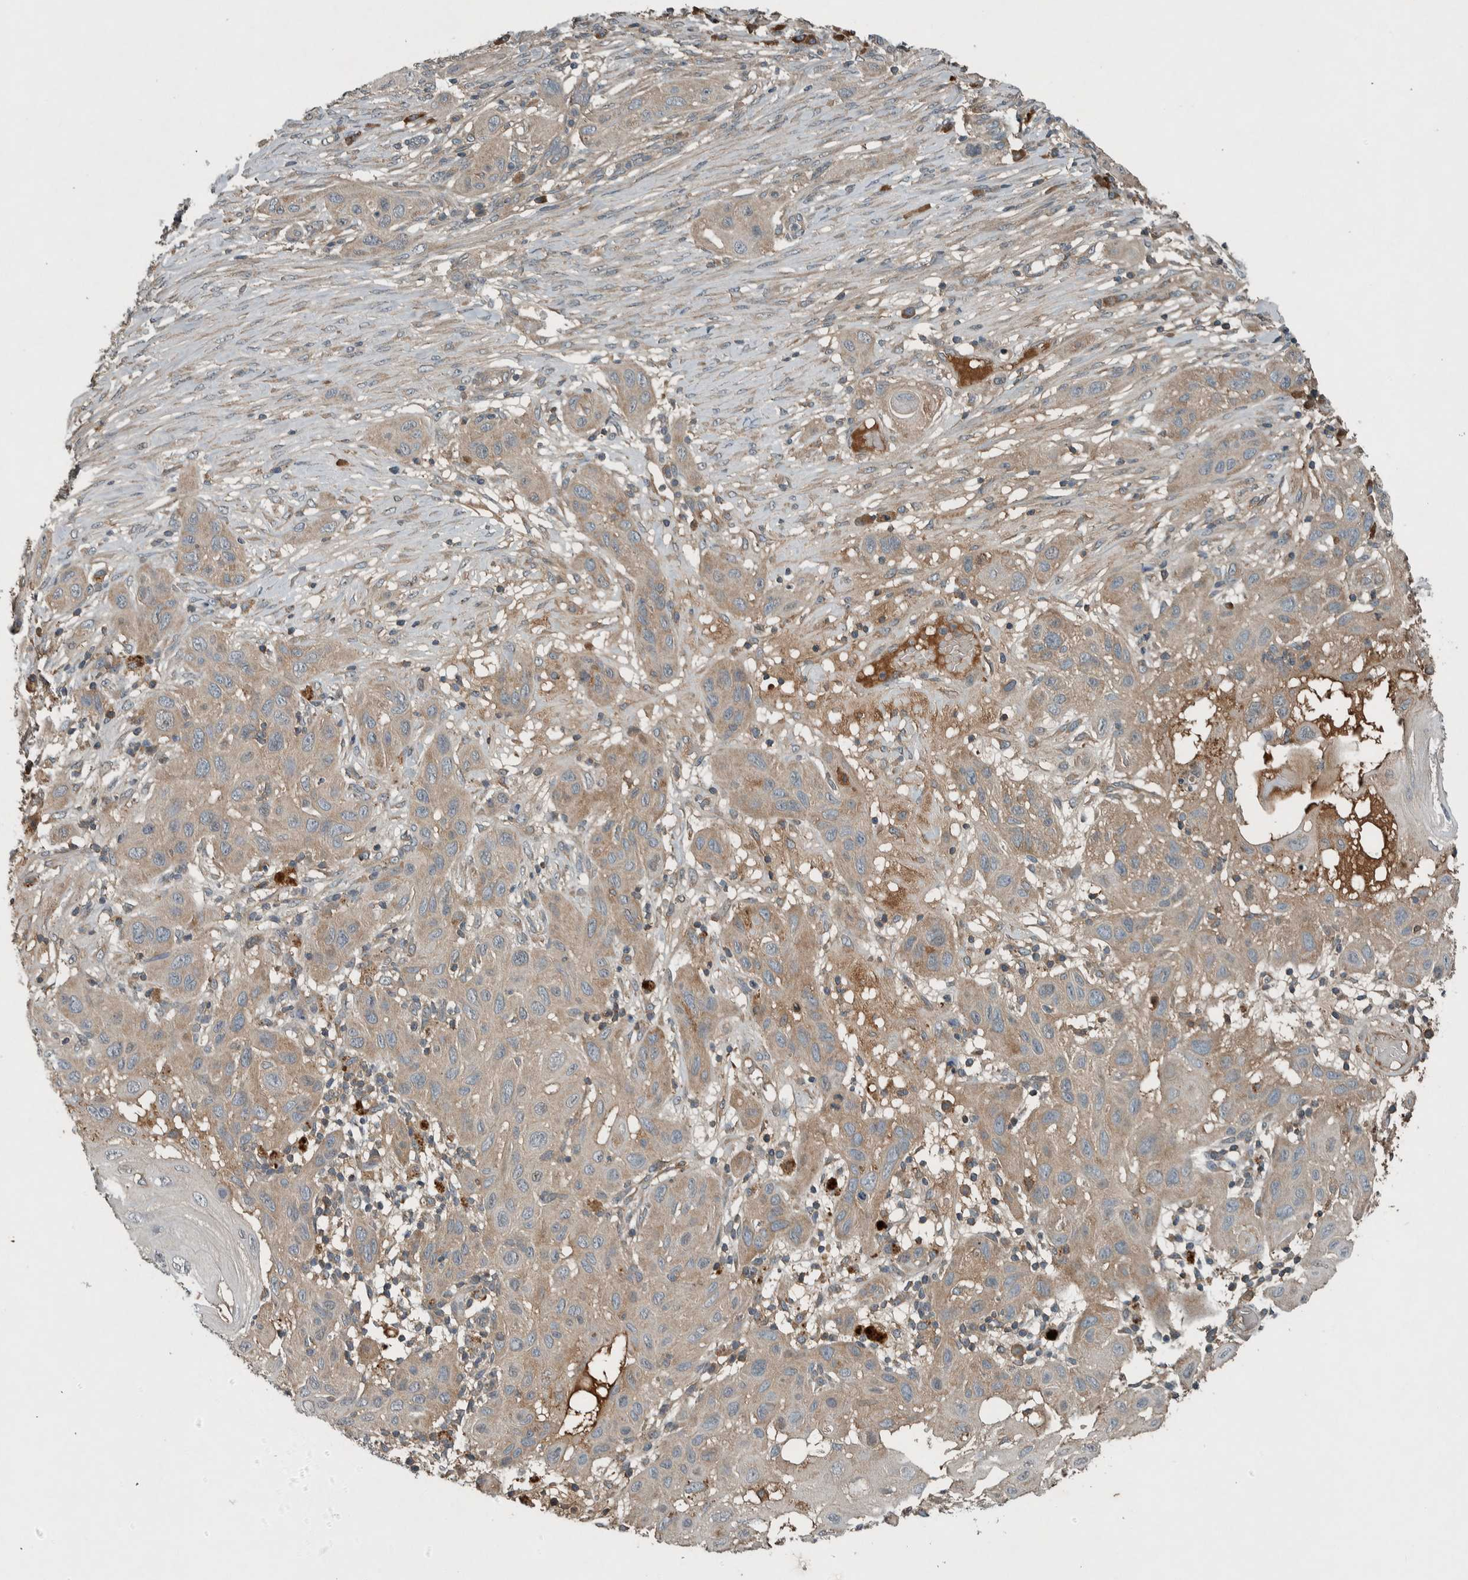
{"staining": {"intensity": "moderate", "quantity": "25%-75%", "location": "cytoplasmic/membranous"}, "tissue": "skin cancer", "cell_type": "Tumor cells", "image_type": "cancer", "snomed": [{"axis": "morphology", "description": "Squamous cell carcinoma, NOS"}, {"axis": "topography", "description": "Skin"}], "caption": "This is a histology image of immunohistochemistry staining of skin cancer (squamous cell carcinoma), which shows moderate positivity in the cytoplasmic/membranous of tumor cells.", "gene": "CLCN2", "patient": {"sex": "female", "age": 96}}